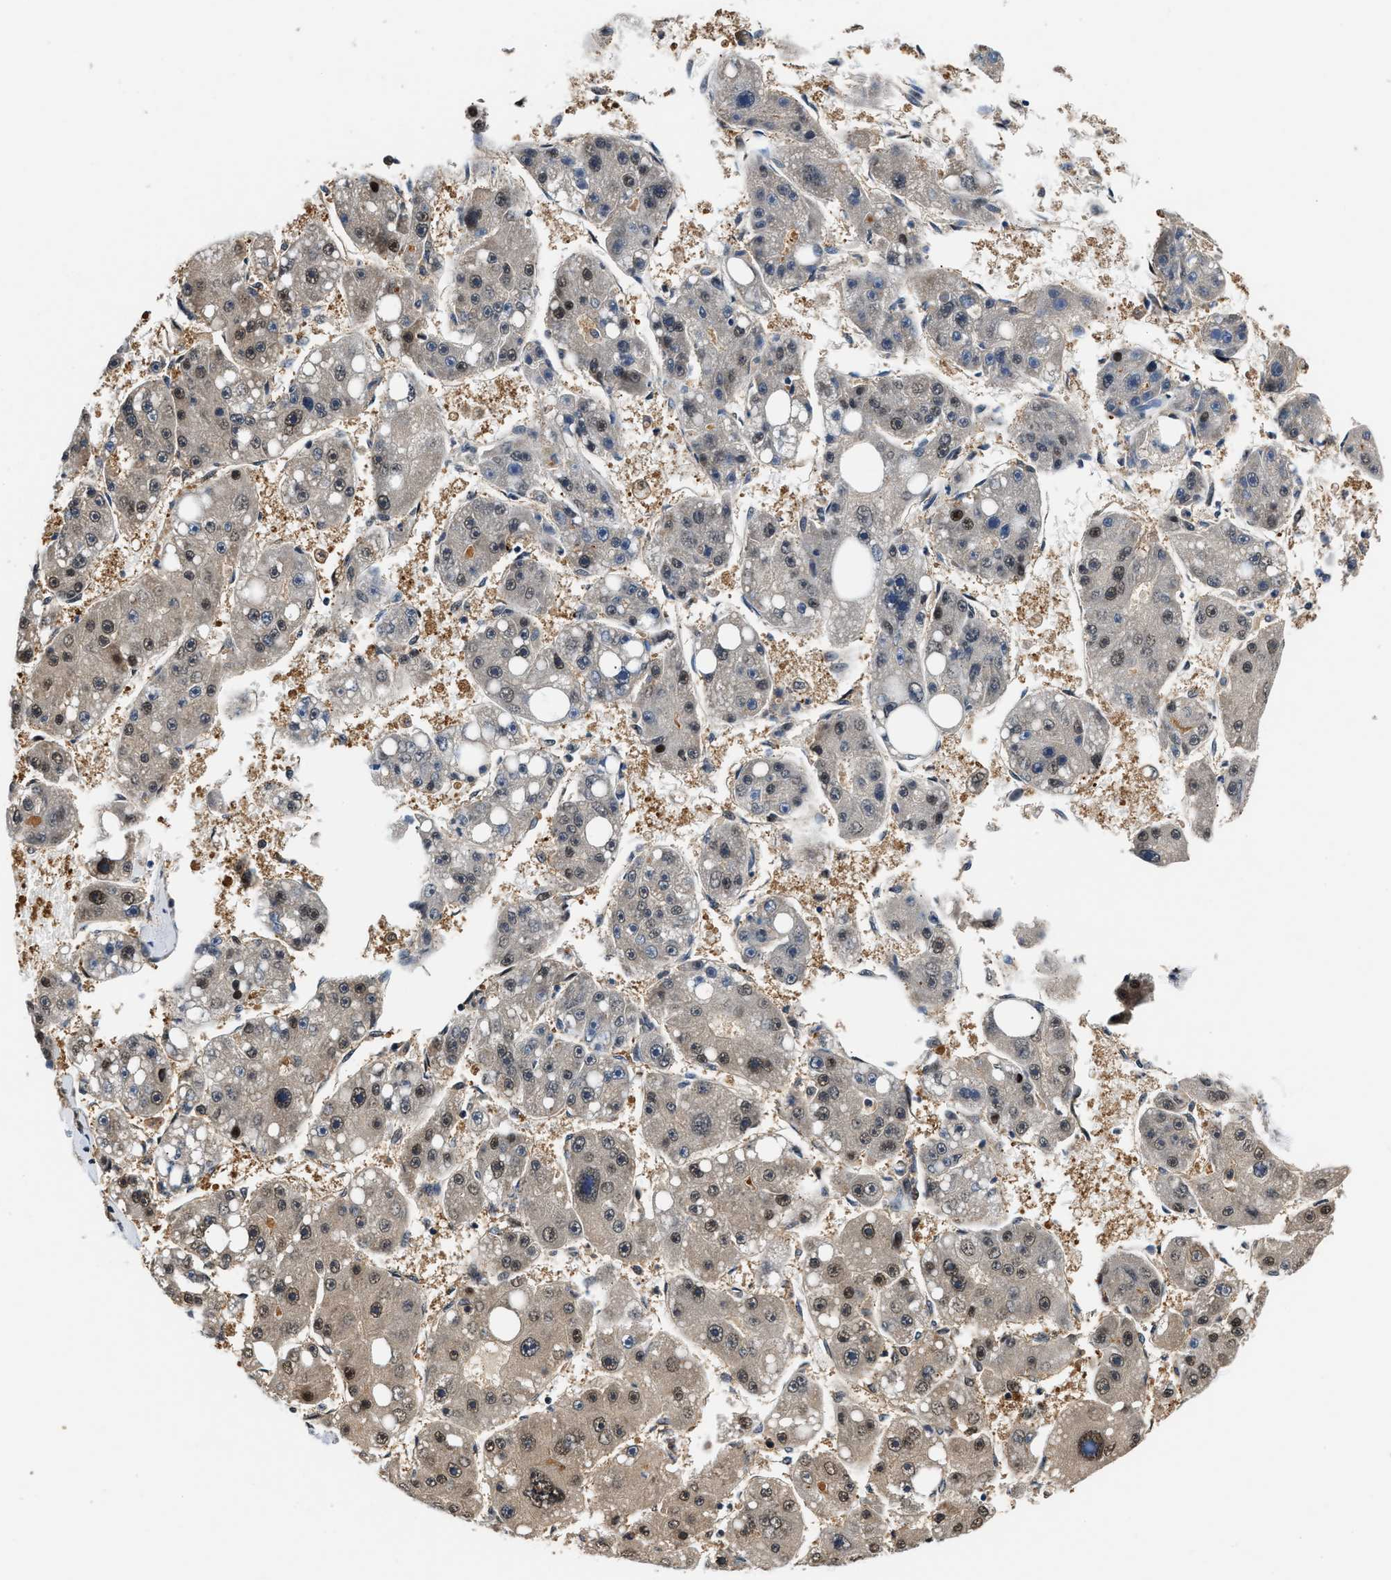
{"staining": {"intensity": "weak", "quantity": "<25%", "location": "nuclear"}, "tissue": "liver cancer", "cell_type": "Tumor cells", "image_type": "cancer", "snomed": [{"axis": "morphology", "description": "Carcinoma, Hepatocellular, NOS"}, {"axis": "topography", "description": "Liver"}], "caption": "The photomicrograph reveals no significant staining in tumor cells of liver hepatocellular carcinoma.", "gene": "TUT7", "patient": {"sex": "female", "age": 61}}